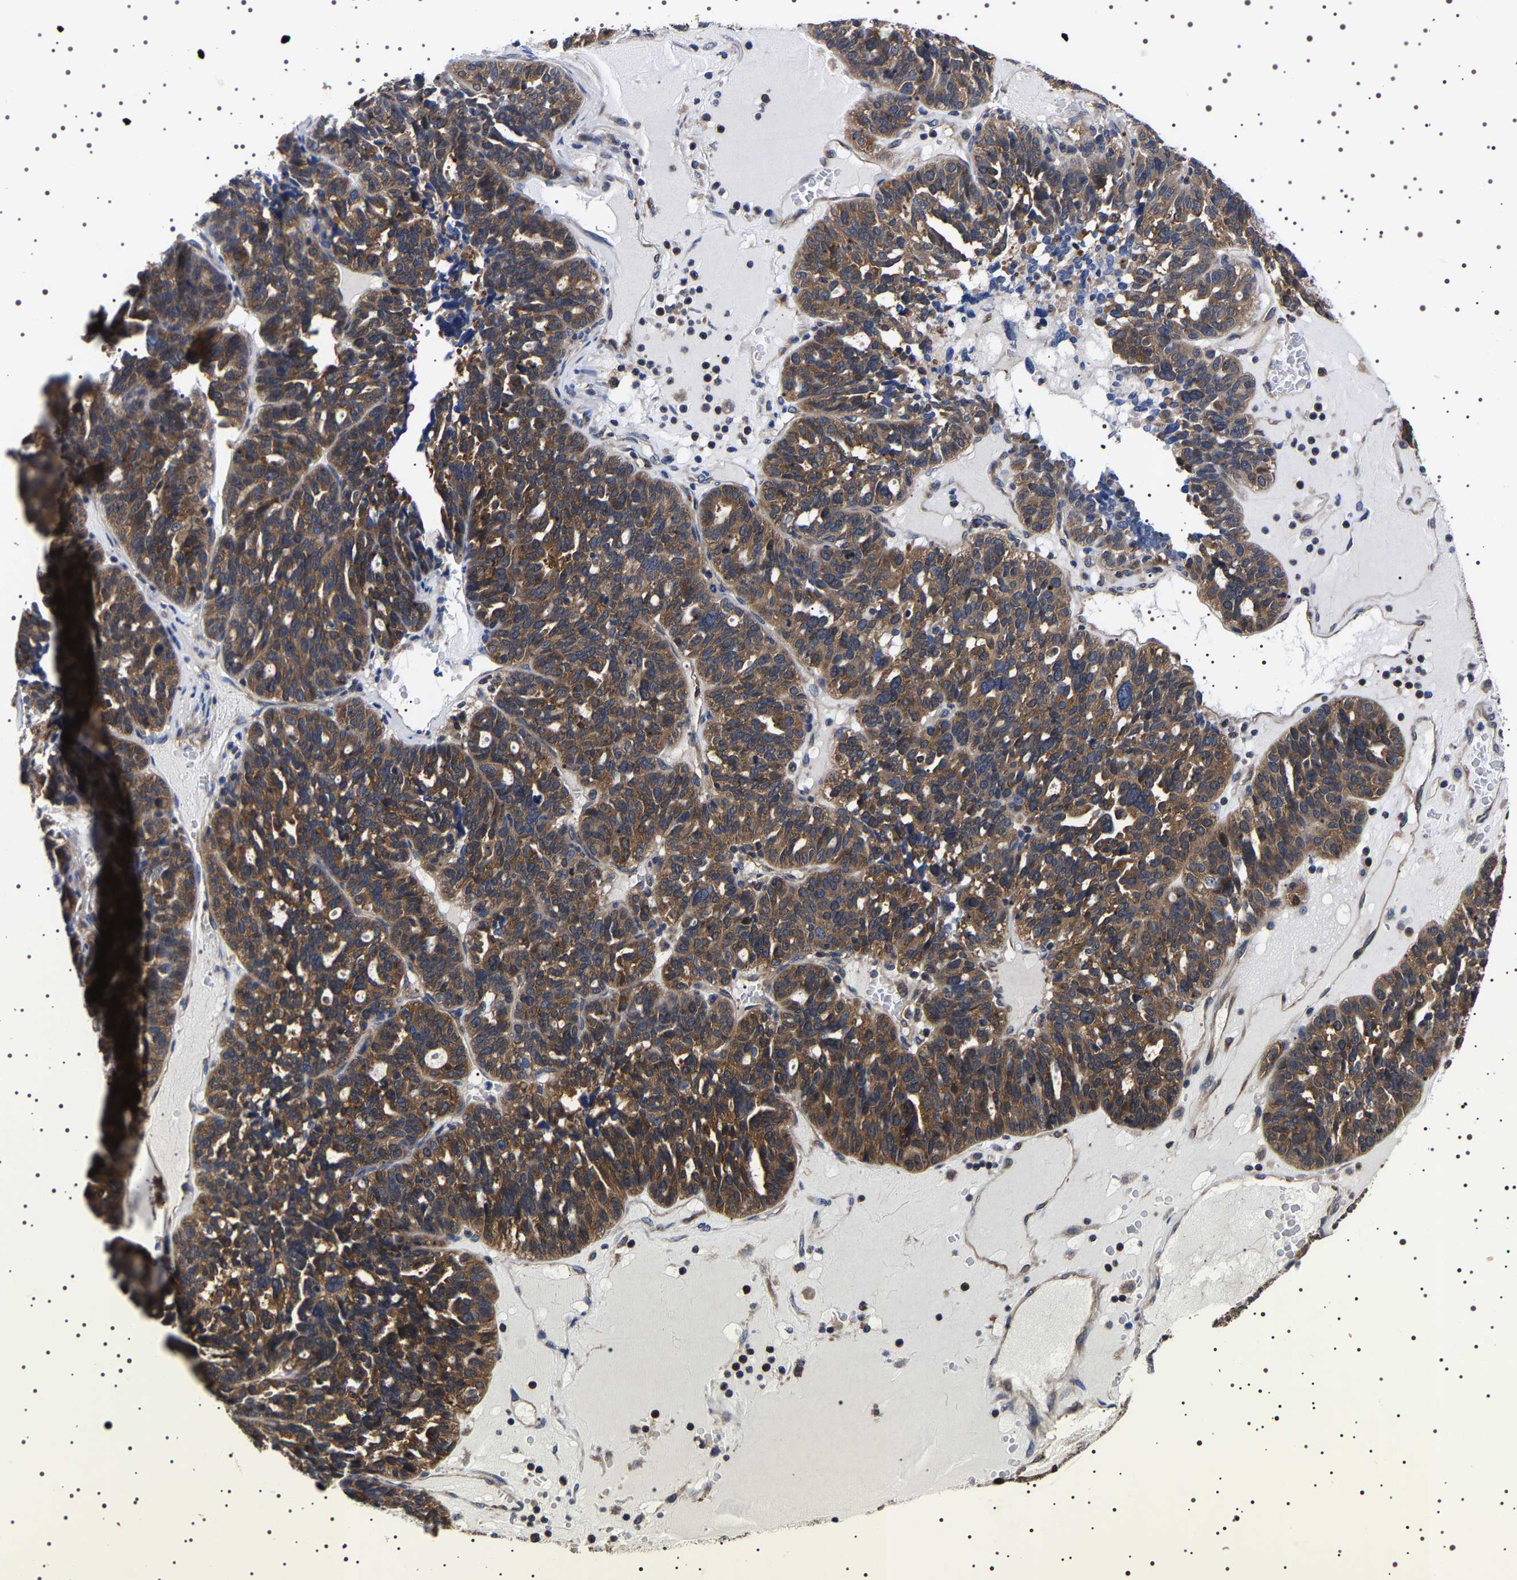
{"staining": {"intensity": "moderate", "quantity": ">75%", "location": "cytoplasmic/membranous"}, "tissue": "ovarian cancer", "cell_type": "Tumor cells", "image_type": "cancer", "snomed": [{"axis": "morphology", "description": "Cystadenocarcinoma, serous, NOS"}, {"axis": "topography", "description": "Ovary"}], "caption": "Moderate cytoplasmic/membranous protein staining is appreciated in approximately >75% of tumor cells in ovarian cancer. (DAB (3,3'-diaminobenzidine) IHC with brightfield microscopy, high magnification).", "gene": "DARS1", "patient": {"sex": "female", "age": 59}}